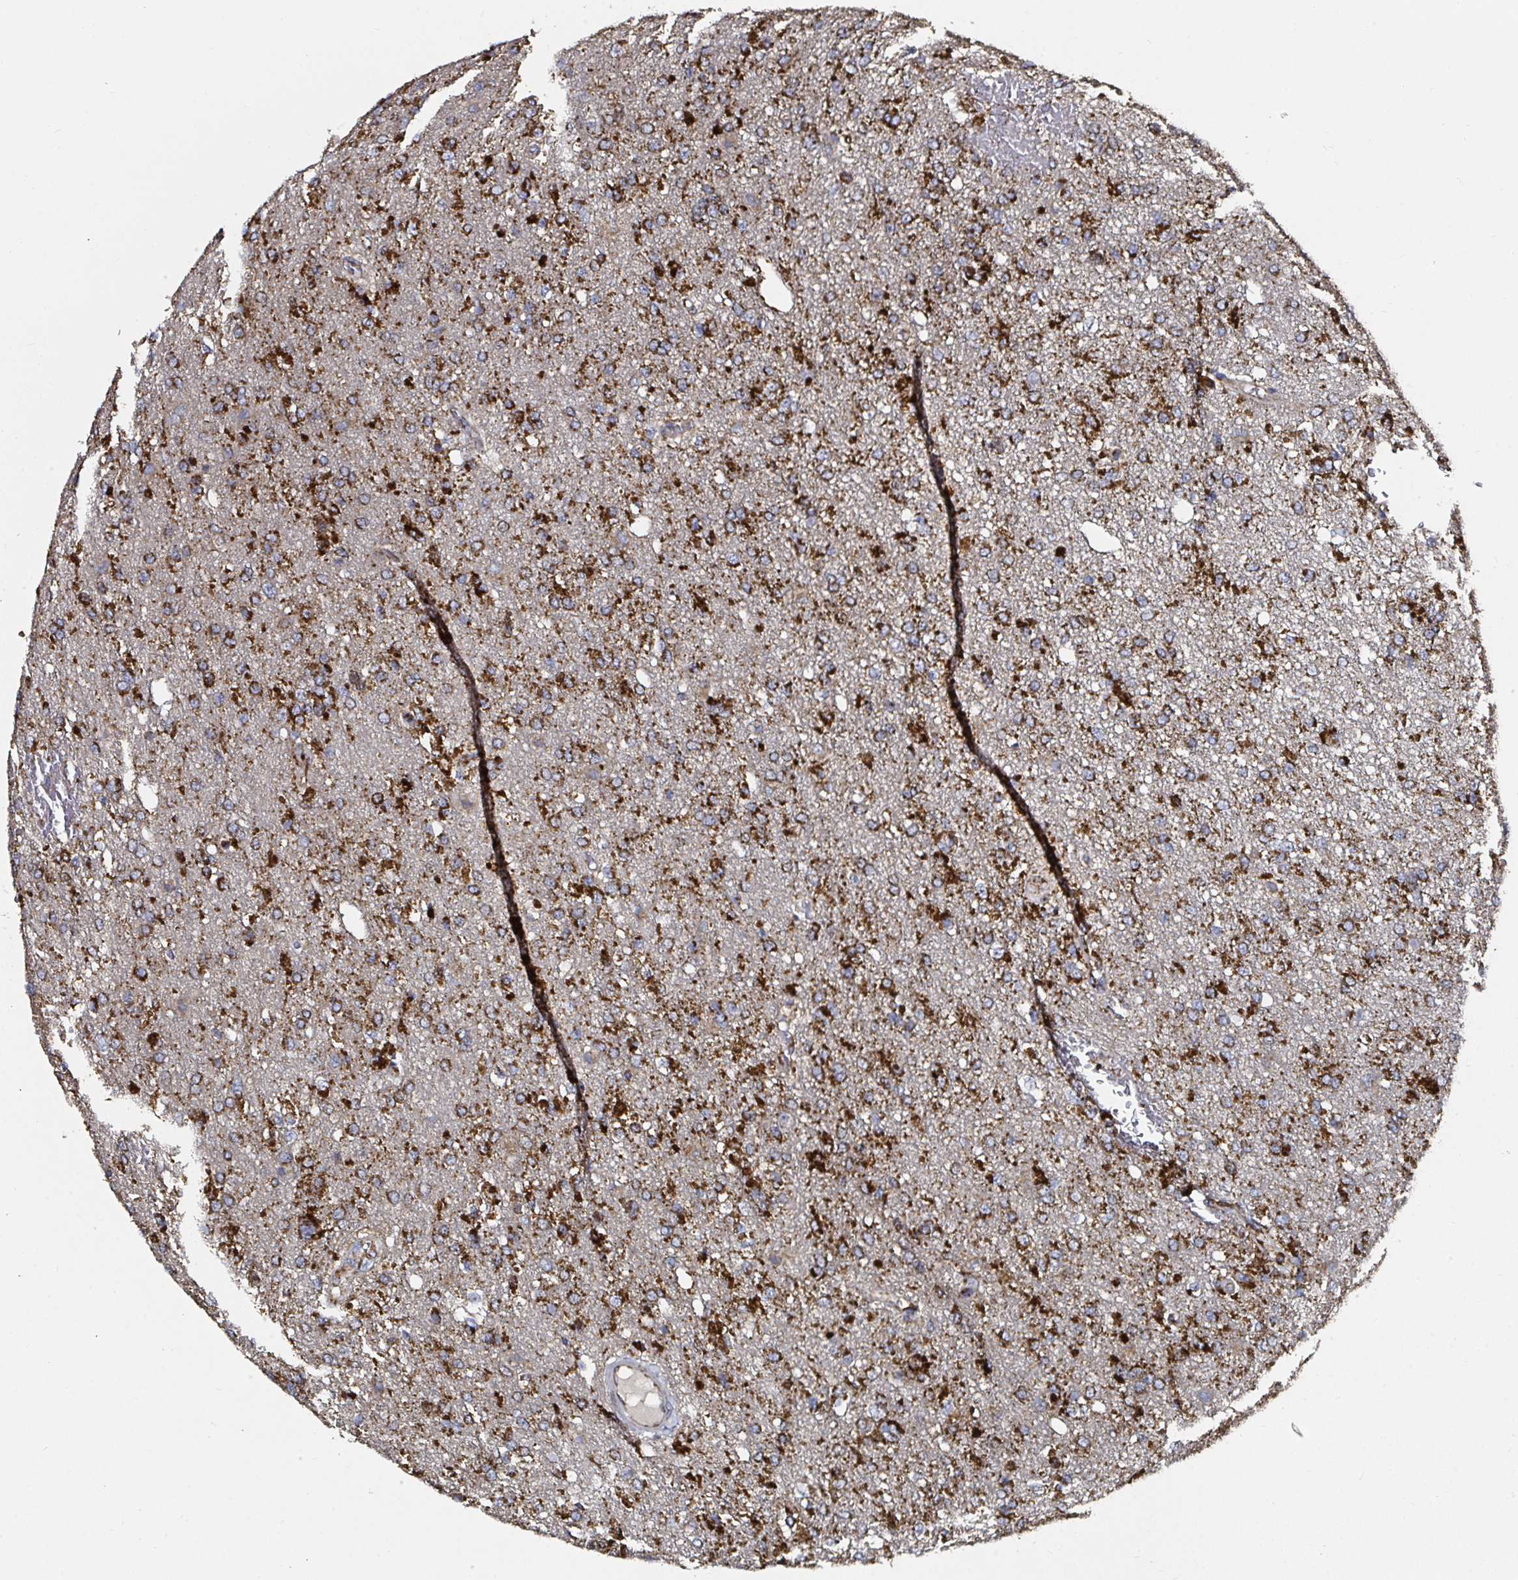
{"staining": {"intensity": "strong", "quantity": ">75%", "location": "cytoplasmic/membranous"}, "tissue": "glioma", "cell_type": "Tumor cells", "image_type": "cancer", "snomed": [{"axis": "morphology", "description": "Glioma, malignant, Low grade"}, {"axis": "topography", "description": "Brain"}], "caption": "Strong cytoplasmic/membranous protein staining is identified in approximately >75% of tumor cells in low-grade glioma (malignant). (IHC, brightfield microscopy, high magnification).", "gene": "ATAD3B", "patient": {"sex": "male", "age": 26}}